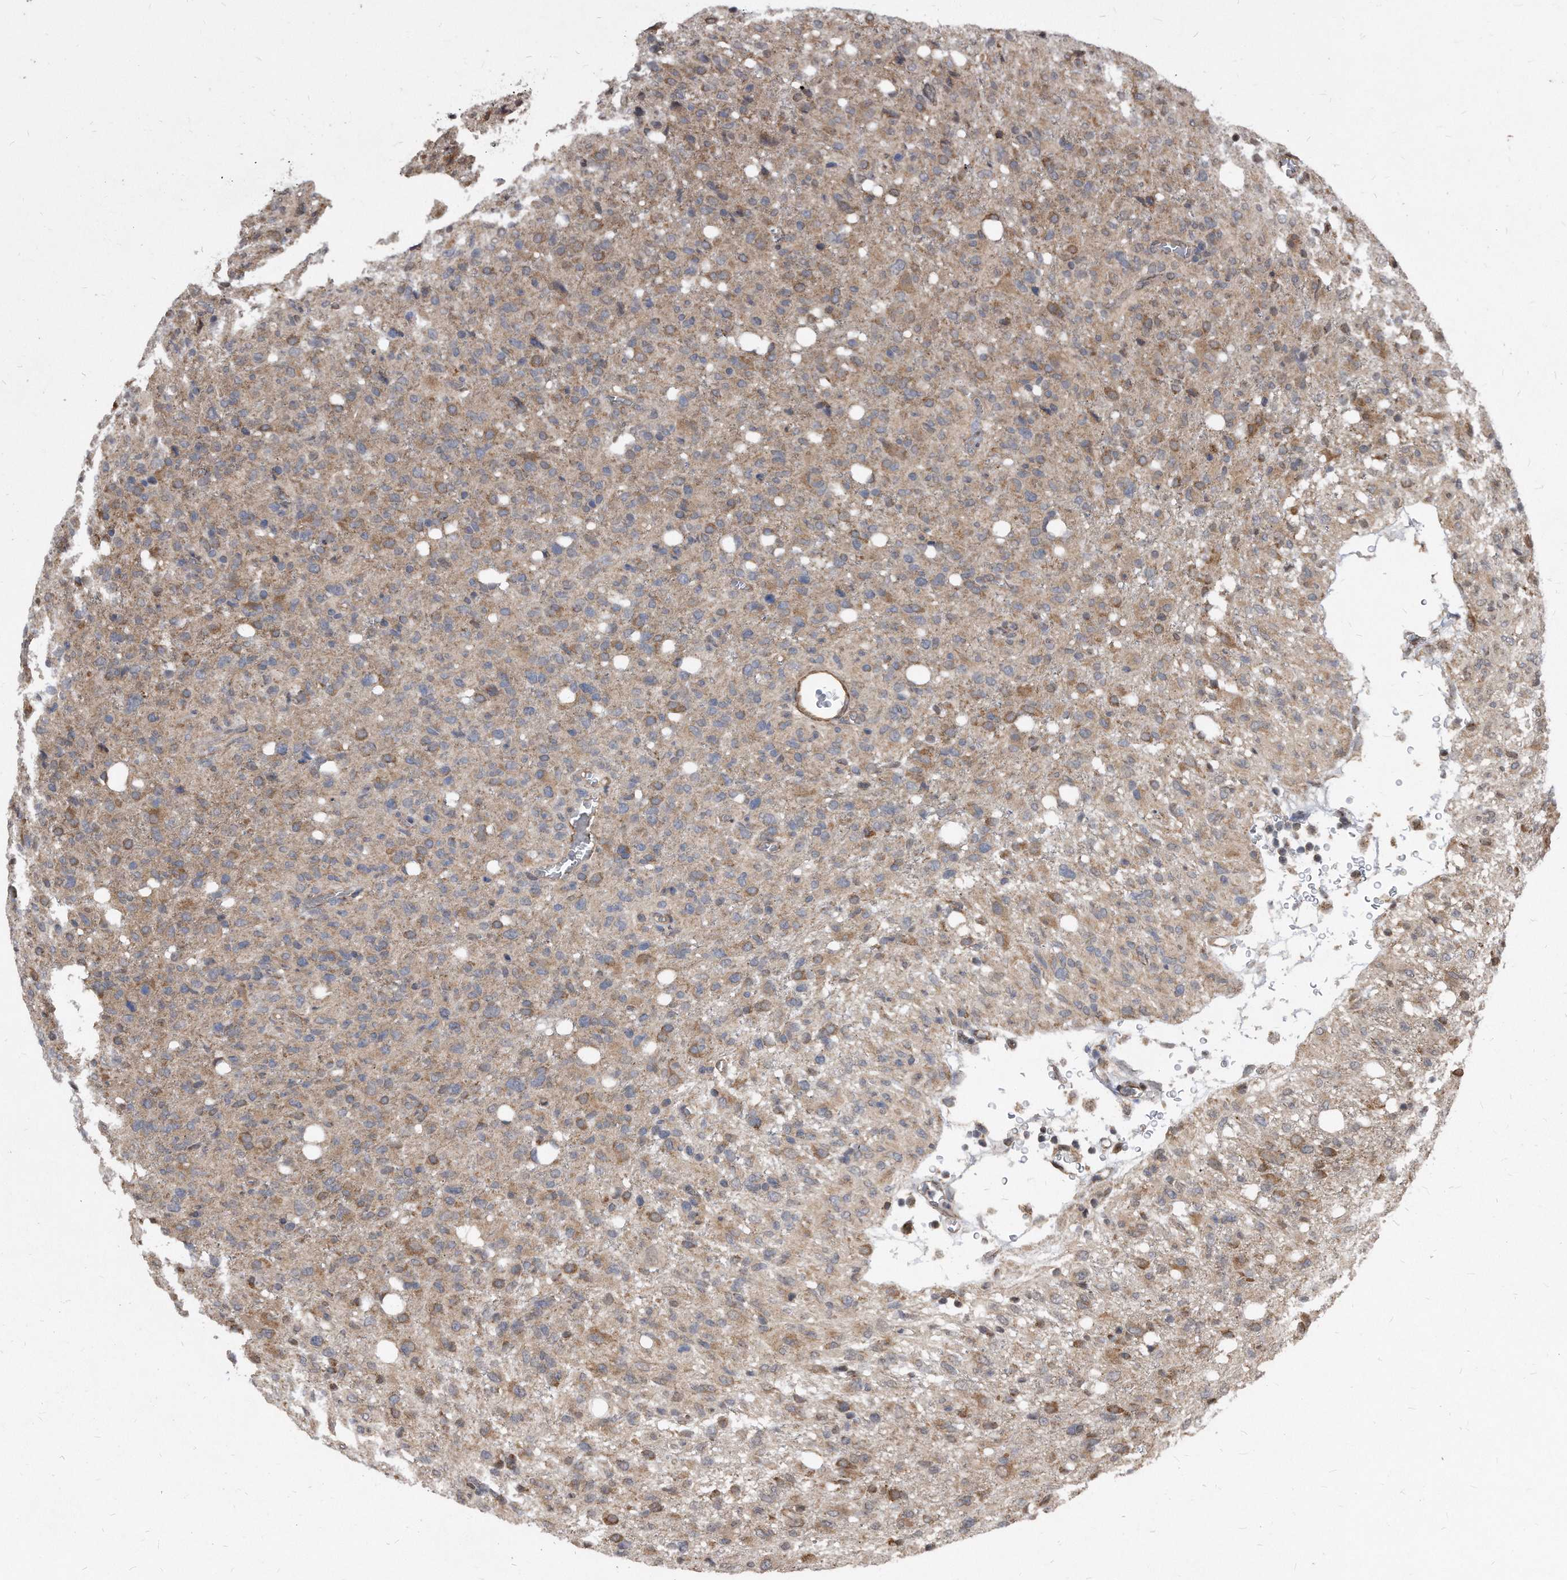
{"staining": {"intensity": "weak", "quantity": "<25%", "location": "cytoplasmic/membranous"}, "tissue": "glioma", "cell_type": "Tumor cells", "image_type": "cancer", "snomed": [{"axis": "morphology", "description": "Glioma, malignant, High grade"}, {"axis": "topography", "description": "Brain"}], "caption": "An IHC image of malignant glioma (high-grade) is shown. There is no staining in tumor cells of malignant glioma (high-grade).", "gene": "DUSP22", "patient": {"sex": "female", "age": 57}}